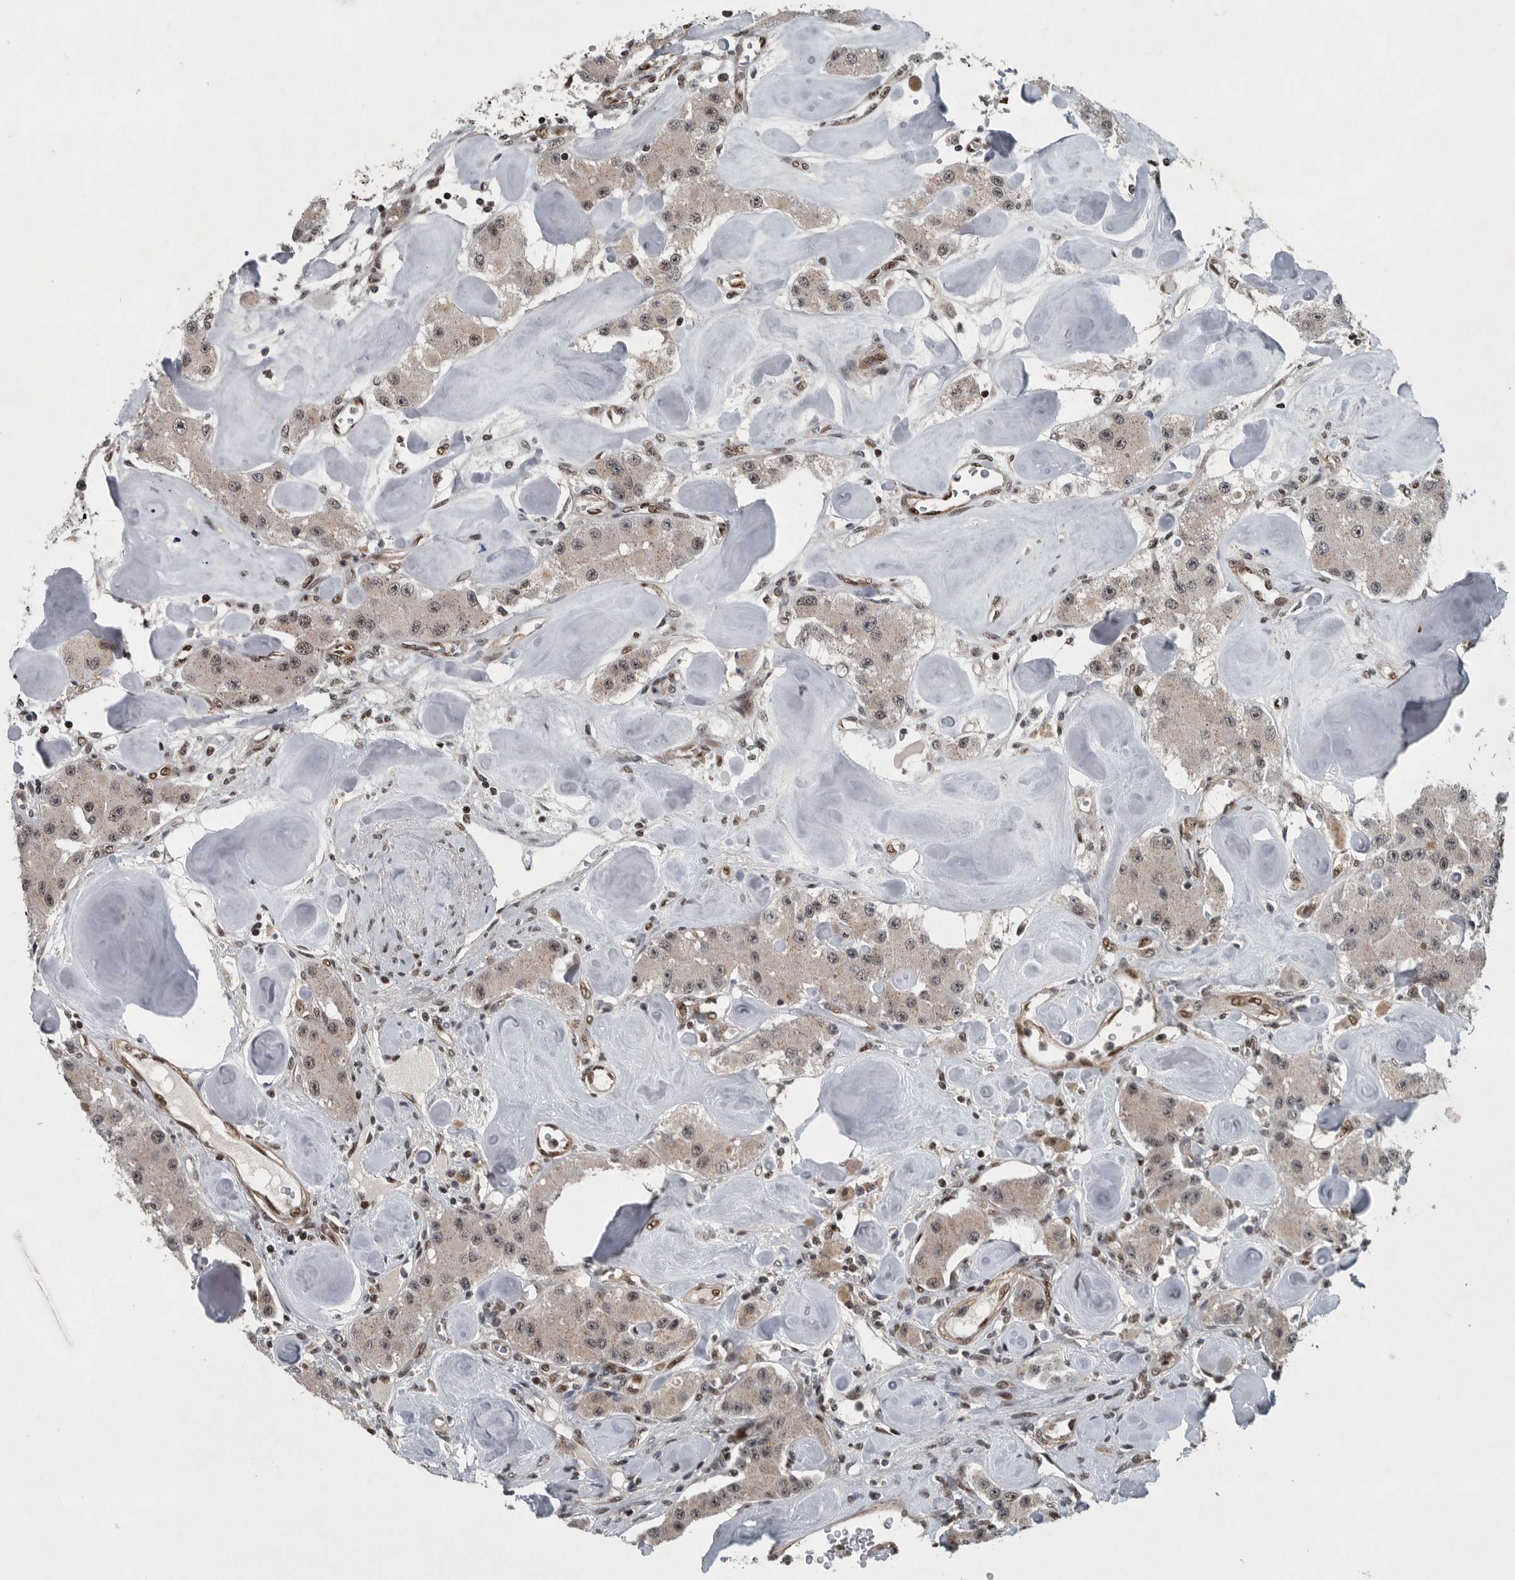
{"staining": {"intensity": "weak", "quantity": ">75%", "location": "nuclear"}, "tissue": "carcinoid", "cell_type": "Tumor cells", "image_type": "cancer", "snomed": [{"axis": "morphology", "description": "Carcinoid, malignant, NOS"}, {"axis": "topography", "description": "Pancreas"}], "caption": "Weak nuclear protein staining is identified in about >75% of tumor cells in carcinoid (malignant).", "gene": "SENP7", "patient": {"sex": "male", "age": 41}}